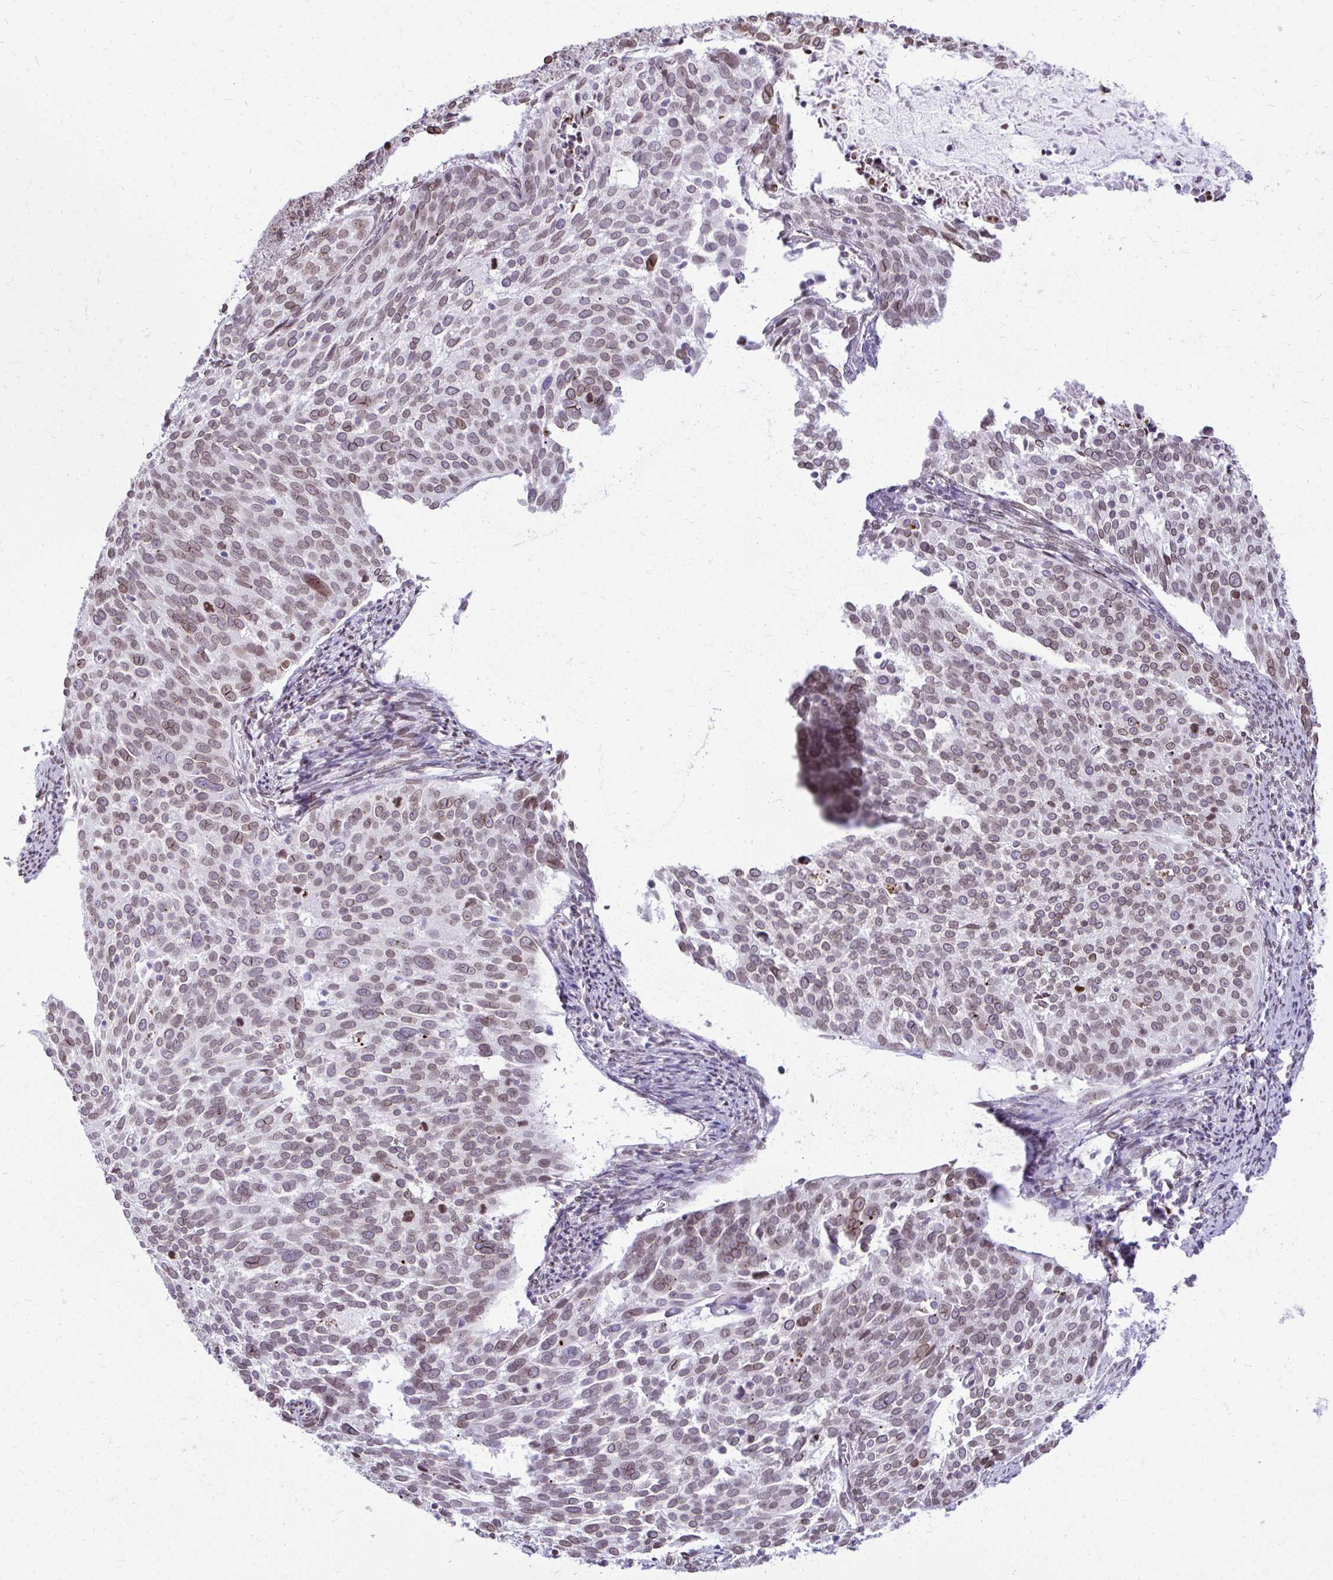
{"staining": {"intensity": "moderate", "quantity": ">75%", "location": "cytoplasmic/membranous,nuclear"}, "tissue": "cervical cancer", "cell_type": "Tumor cells", "image_type": "cancer", "snomed": [{"axis": "morphology", "description": "Squamous cell carcinoma, NOS"}, {"axis": "topography", "description": "Cervix"}], "caption": "This micrograph exhibits immunohistochemistry (IHC) staining of cervical cancer (squamous cell carcinoma), with medium moderate cytoplasmic/membranous and nuclear expression in about >75% of tumor cells.", "gene": "BANF1", "patient": {"sex": "female", "age": 39}}